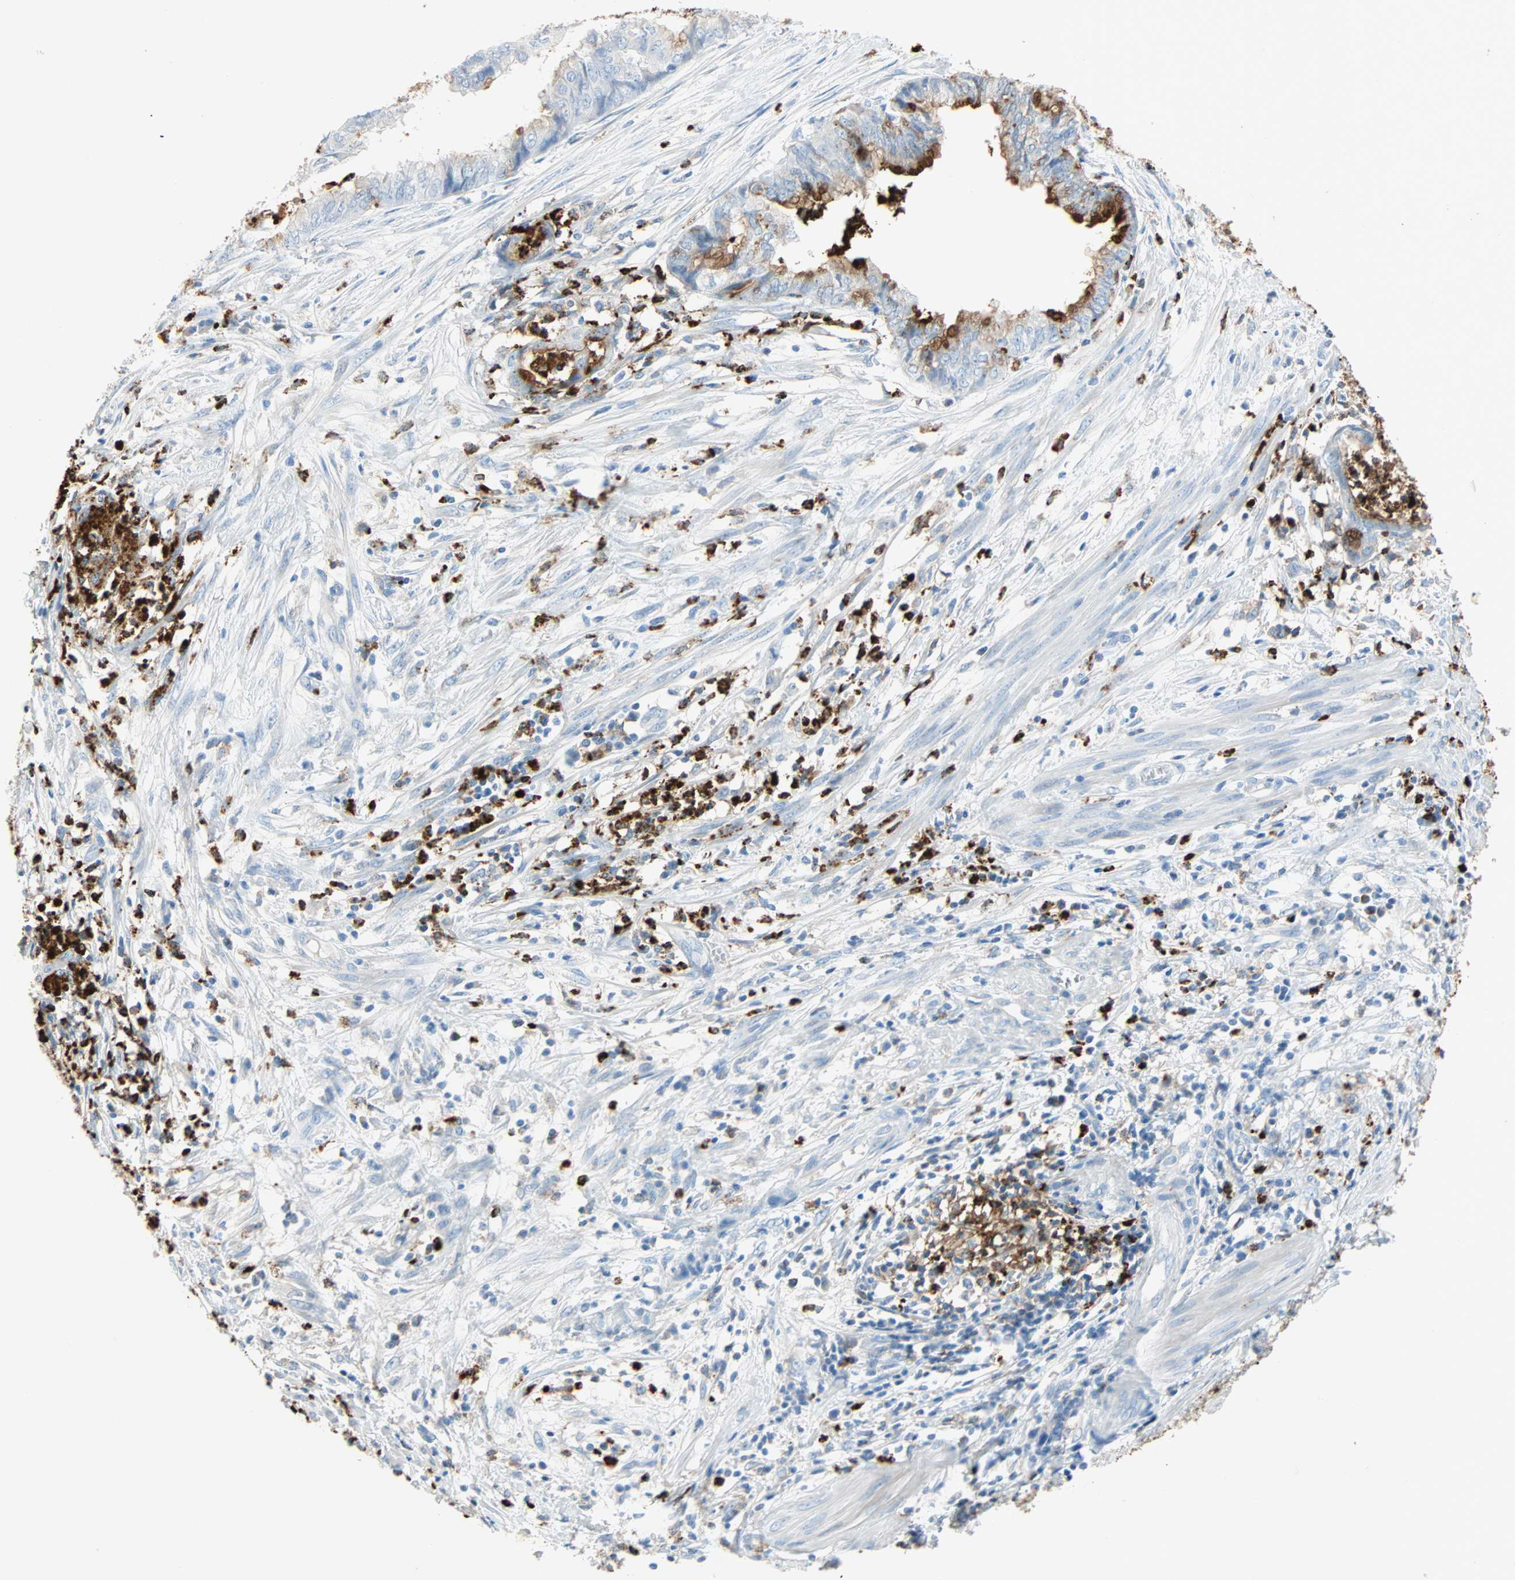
{"staining": {"intensity": "strong", "quantity": "<25%", "location": "cytoplasmic/membranous"}, "tissue": "endometrial cancer", "cell_type": "Tumor cells", "image_type": "cancer", "snomed": [{"axis": "morphology", "description": "Necrosis, NOS"}, {"axis": "morphology", "description": "Adenocarcinoma, NOS"}, {"axis": "topography", "description": "Endometrium"}], "caption": "Endometrial cancer (adenocarcinoma) tissue shows strong cytoplasmic/membranous positivity in approximately <25% of tumor cells (brown staining indicates protein expression, while blue staining denotes nuclei).", "gene": "CLEC4A", "patient": {"sex": "female", "age": 79}}